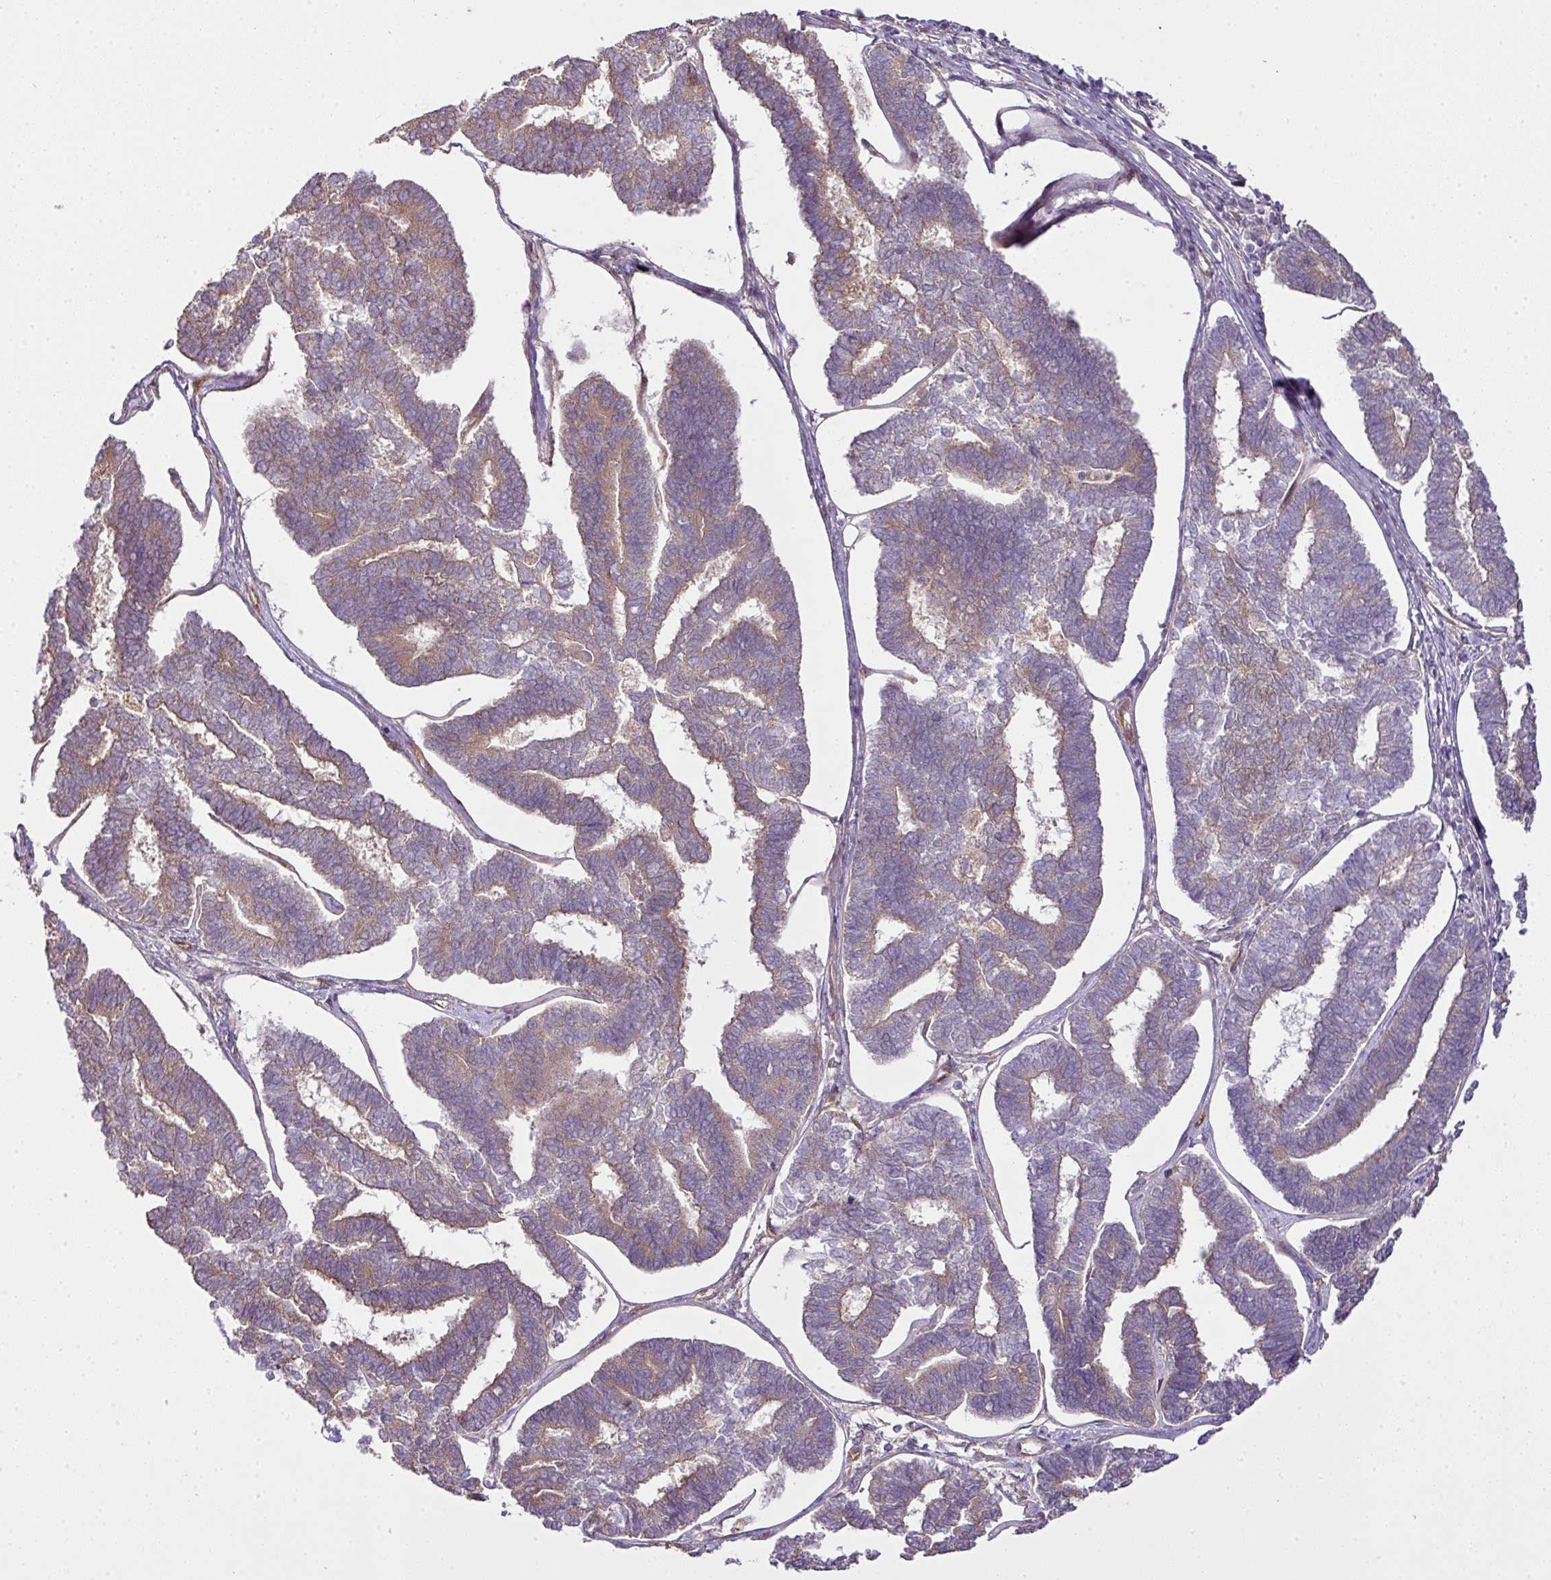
{"staining": {"intensity": "weak", "quantity": "25%-75%", "location": "cytoplasmic/membranous"}, "tissue": "endometrial cancer", "cell_type": "Tumor cells", "image_type": "cancer", "snomed": [{"axis": "morphology", "description": "Adenocarcinoma, NOS"}, {"axis": "topography", "description": "Endometrium"}], "caption": "IHC (DAB (3,3'-diaminobenzidine)) staining of endometrial cancer (adenocarcinoma) displays weak cytoplasmic/membranous protein expression in approximately 25%-75% of tumor cells. (DAB (3,3'-diaminobenzidine) = brown stain, brightfield microscopy at high magnification).", "gene": "COX18", "patient": {"sex": "female", "age": 70}}